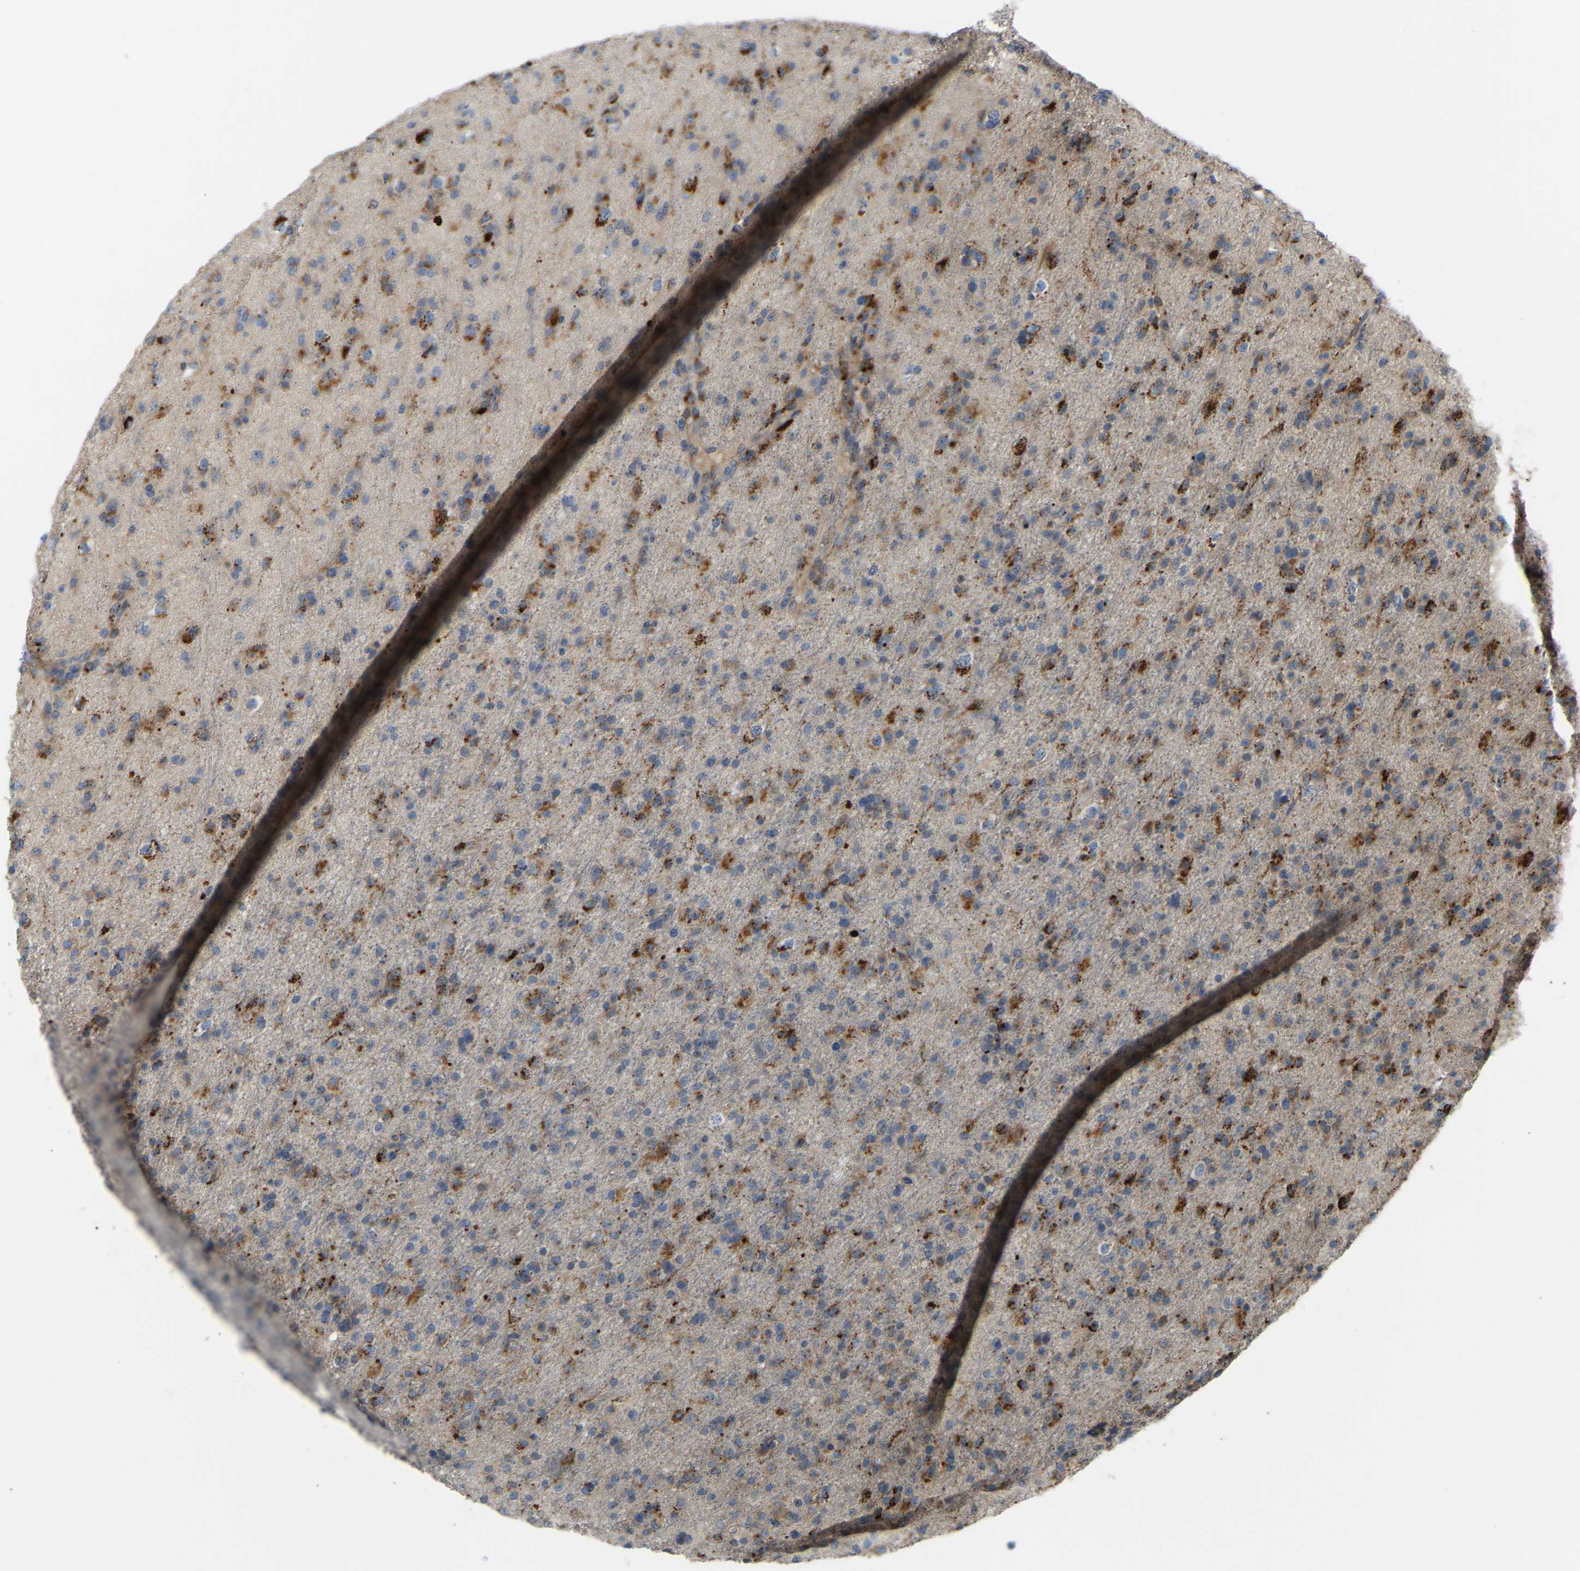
{"staining": {"intensity": "moderate", "quantity": "25%-75%", "location": "cytoplasmic/membranous"}, "tissue": "glioma", "cell_type": "Tumor cells", "image_type": "cancer", "snomed": [{"axis": "morphology", "description": "Glioma, malignant, Low grade"}, {"axis": "topography", "description": "Brain"}], "caption": "Moderate cytoplasmic/membranous expression for a protein is seen in about 25%-75% of tumor cells of malignant glioma (low-grade) using immunohistochemistry (IHC).", "gene": "RGP1", "patient": {"sex": "male", "age": 65}}